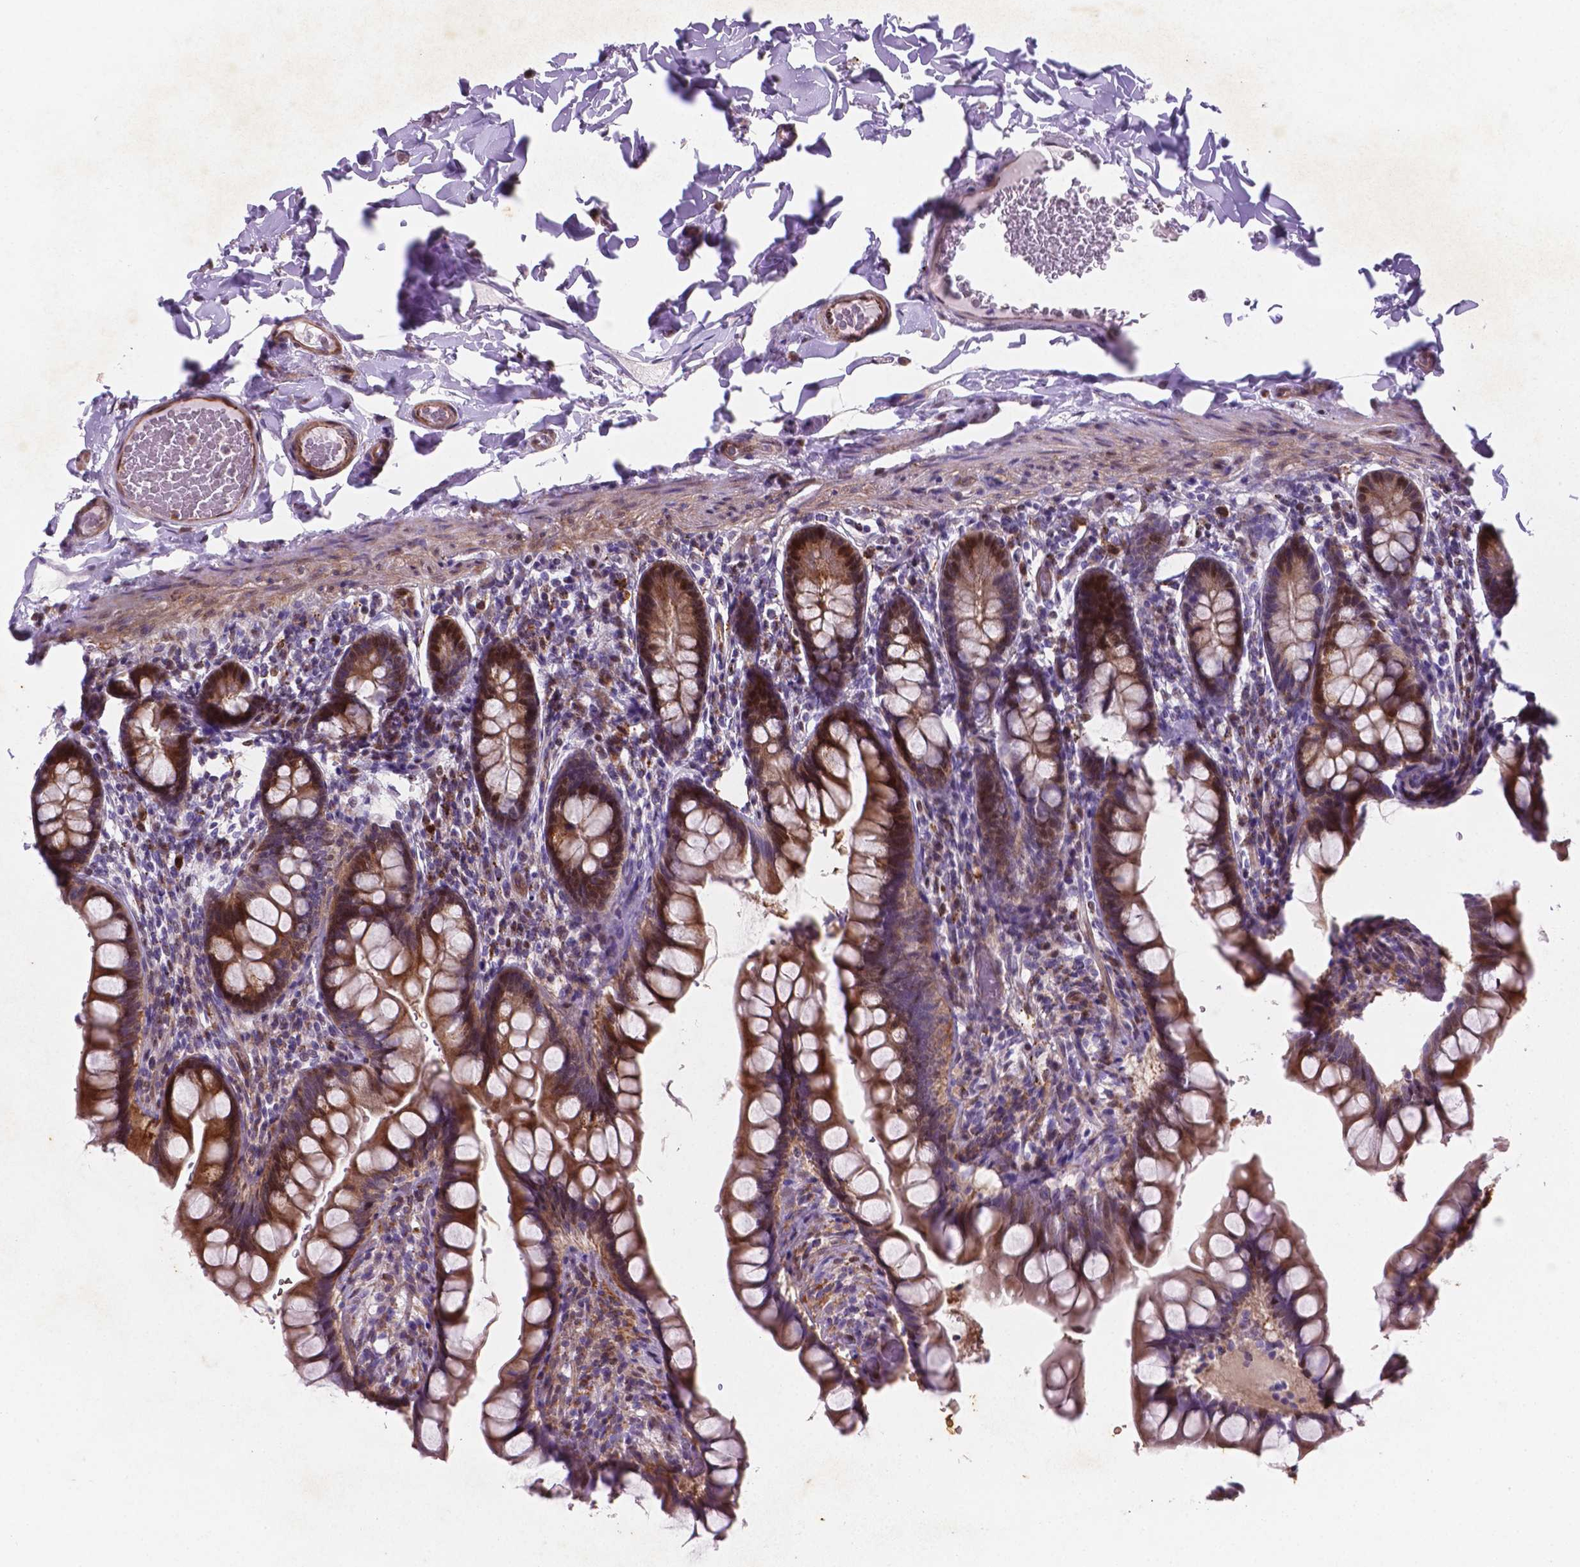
{"staining": {"intensity": "moderate", "quantity": ">75%", "location": "cytoplasmic/membranous,nuclear"}, "tissue": "small intestine", "cell_type": "Glandular cells", "image_type": "normal", "snomed": [{"axis": "morphology", "description": "Normal tissue, NOS"}, {"axis": "topography", "description": "Small intestine"}], "caption": "Immunohistochemistry histopathology image of benign human small intestine stained for a protein (brown), which displays medium levels of moderate cytoplasmic/membranous,nuclear positivity in approximately >75% of glandular cells.", "gene": "TM4SF20", "patient": {"sex": "male", "age": 70}}